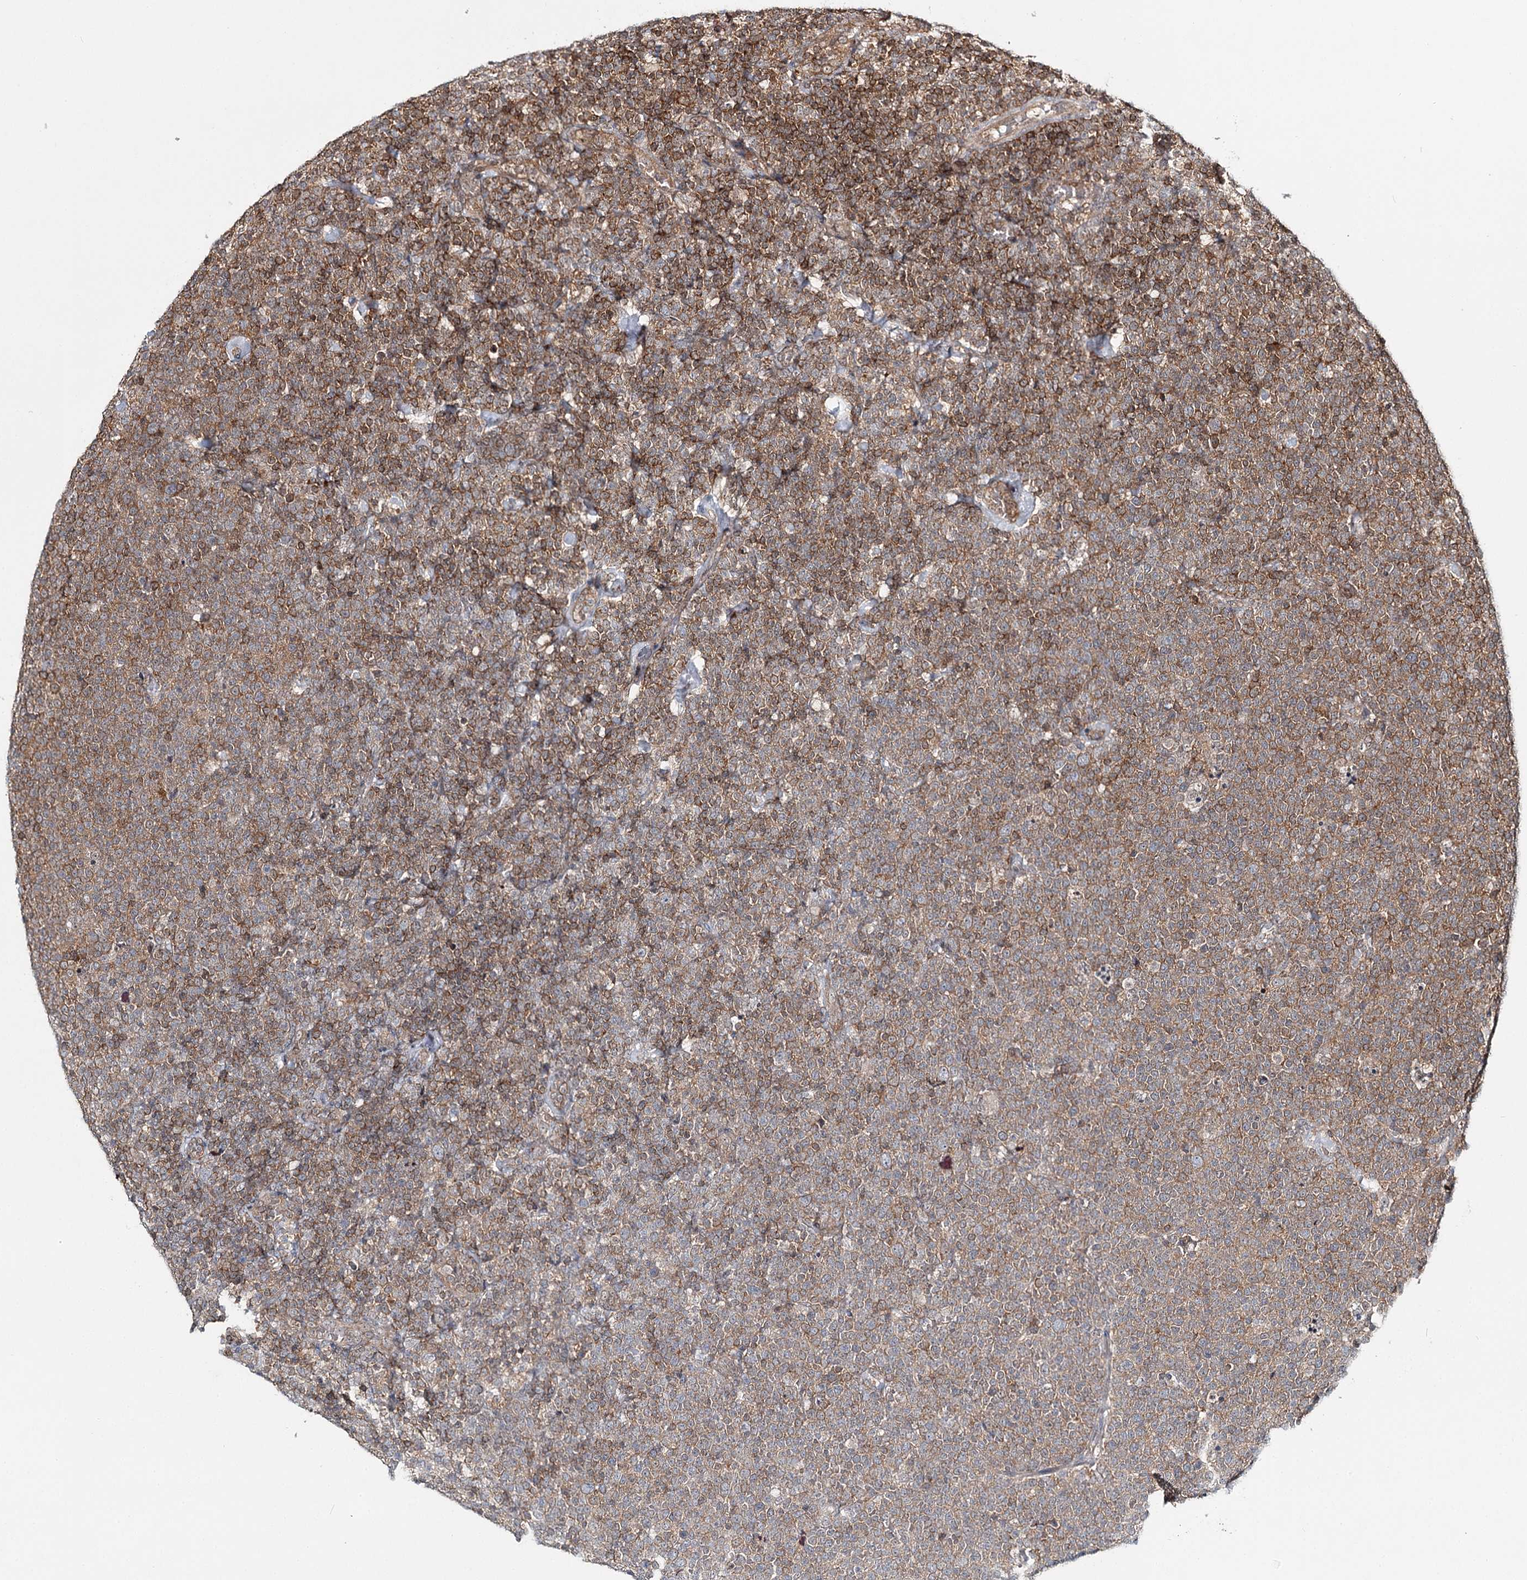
{"staining": {"intensity": "moderate", "quantity": ">75%", "location": "cytoplasmic/membranous"}, "tissue": "lymphoma", "cell_type": "Tumor cells", "image_type": "cancer", "snomed": [{"axis": "morphology", "description": "Malignant lymphoma, non-Hodgkin's type, High grade"}, {"axis": "topography", "description": "Lymph node"}], "caption": "This photomicrograph demonstrates immunohistochemistry staining of lymphoma, with medium moderate cytoplasmic/membranous expression in about >75% of tumor cells.", "gene": "FAM120B", "patient": {"sex": "male", "age": 61}}